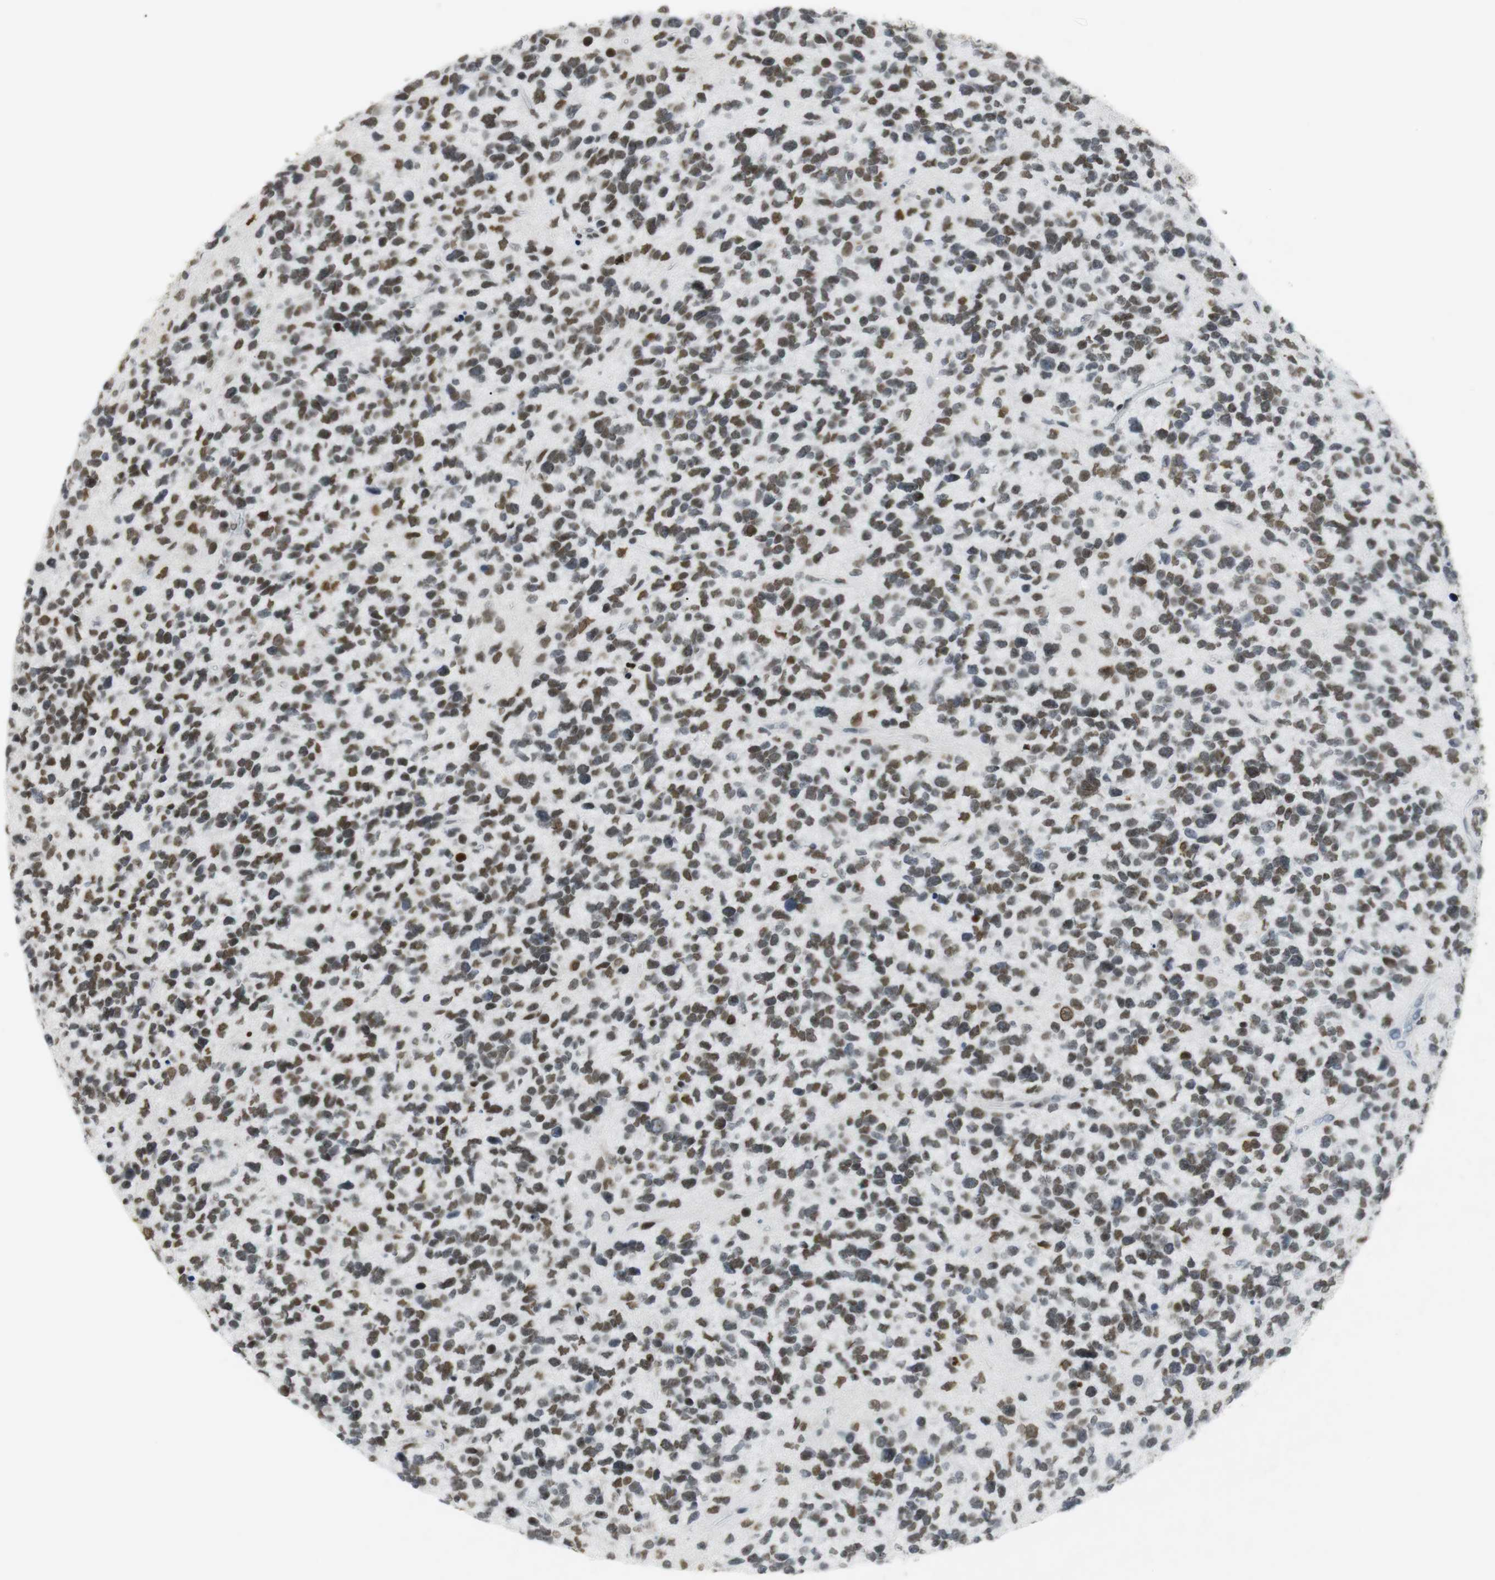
{"staining": {"intensity": "moderate", "quantity": ">75%", "location": "nuclear"}, "tissue": "glioma", "cell_type": "Tumor cells", "image_type": "cancer", "snomed": [{"axis": "morphology", "description": "Glioma, malignant, High grade"}, {"axis": "topography", "description": "Brain"}], "caption": "The photomicrograph reveals immunohistochemical staining of glioma. There is moderate nuclear positivity is seen in approximately >75% of tumor cells. (DAB = brown stain, brightfield microscopy at high magnification).", "gene": "BMI1", "patient": {"sex": "female", "age": 58}}